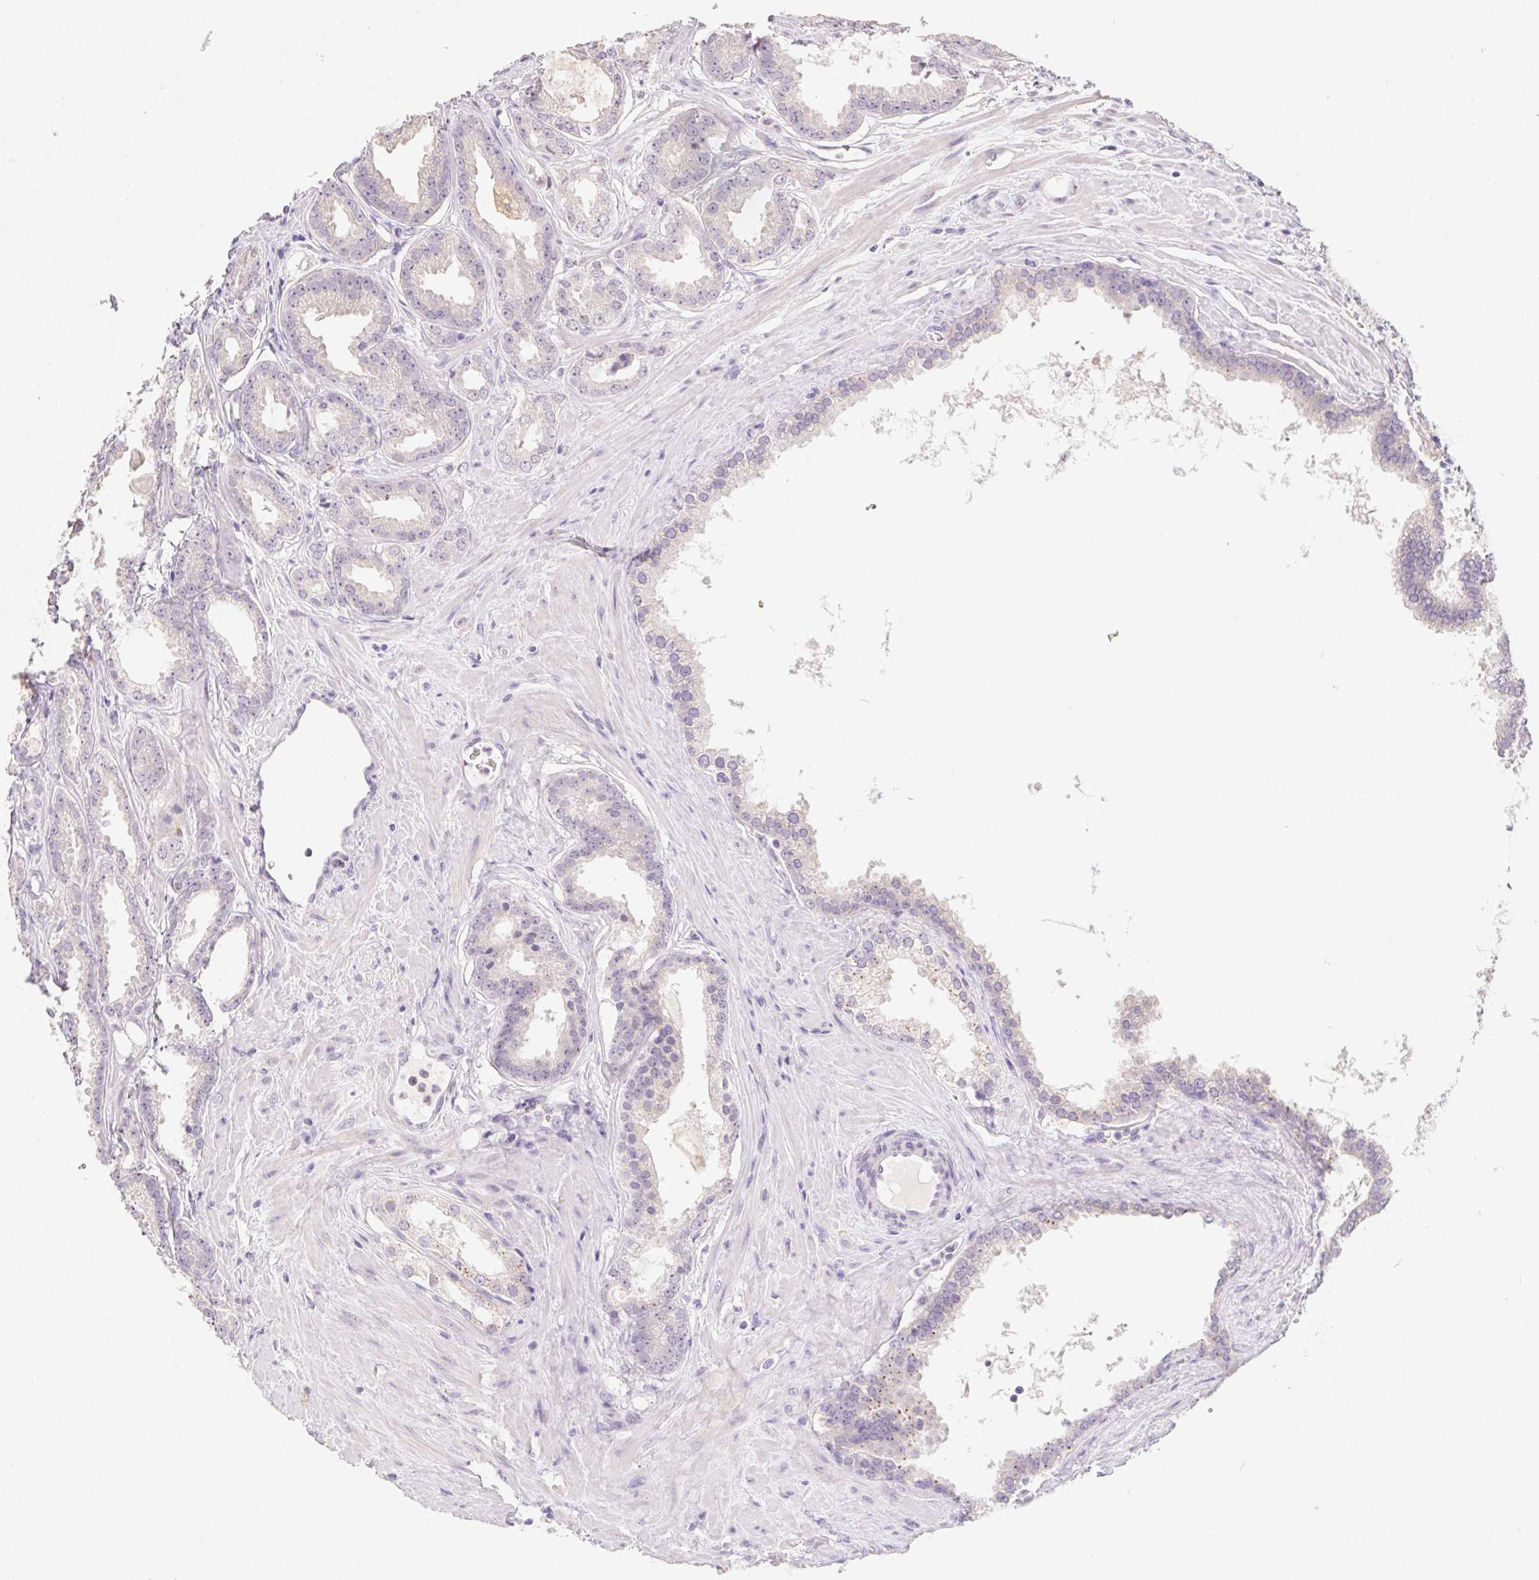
{"staining": {"intensity": "negative", "quantity": "none", "location": "none"}, "tissue": "prostate cancer", "cell_type": "Tumor cells", "image_type": "cancer", "snomed": [{"axis": "morphology", "description": "Adenocarcinoma, Low grade"}, {"axis": "topography", "description": "Prostate"}], "caption": "This is an IHC histopathology image of prostate cancer (adenocarcinoma (low-grade)). There is no expression in tumor cells.", "gene": "SLC6A18", "patient": {"sex": "male", "age": 65}}